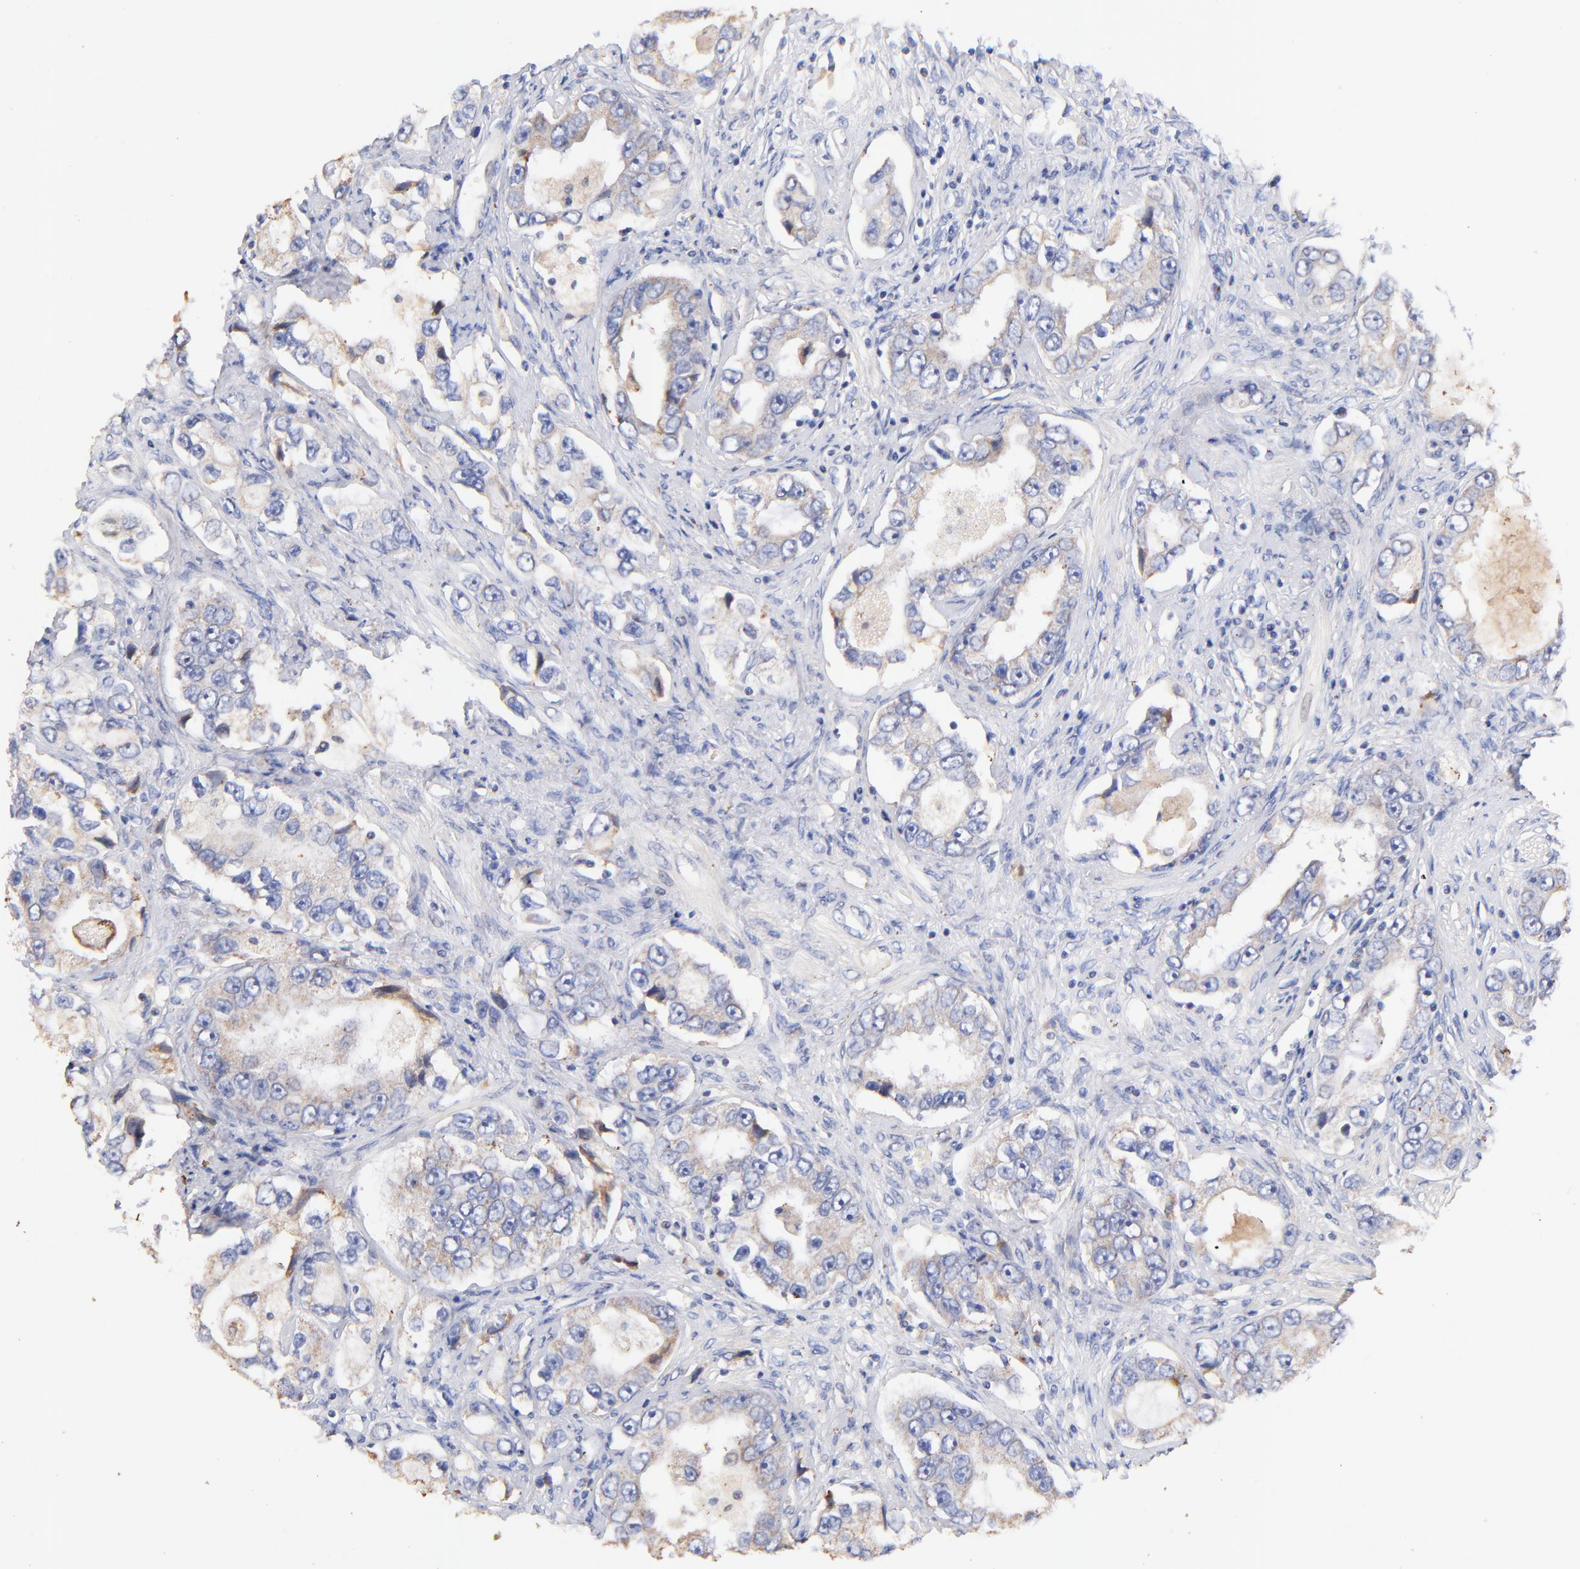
{"staining": {"intensity": "weak", "quantity": "25%-75%", "location": "cytoplasmic/membranous"}, "tissue": "prostate cancer", "cell_type": "Tumor cells", "image_type": "cancer", "snomed": [{"axis": "morphology", "description": "Adenocarcinoma, High grade"}, {"axis": "topography", "description": "Prostate"}], "caption": "This is an image of immunohistochemistry staining of prostate cancer (adenocarcinoma (high-grade)), which shows weak staining in the cytoplasmic/membranous of tumor cells.", "gene": "IGLV7-43", "patient": {"sex": "male", "age": 63}}